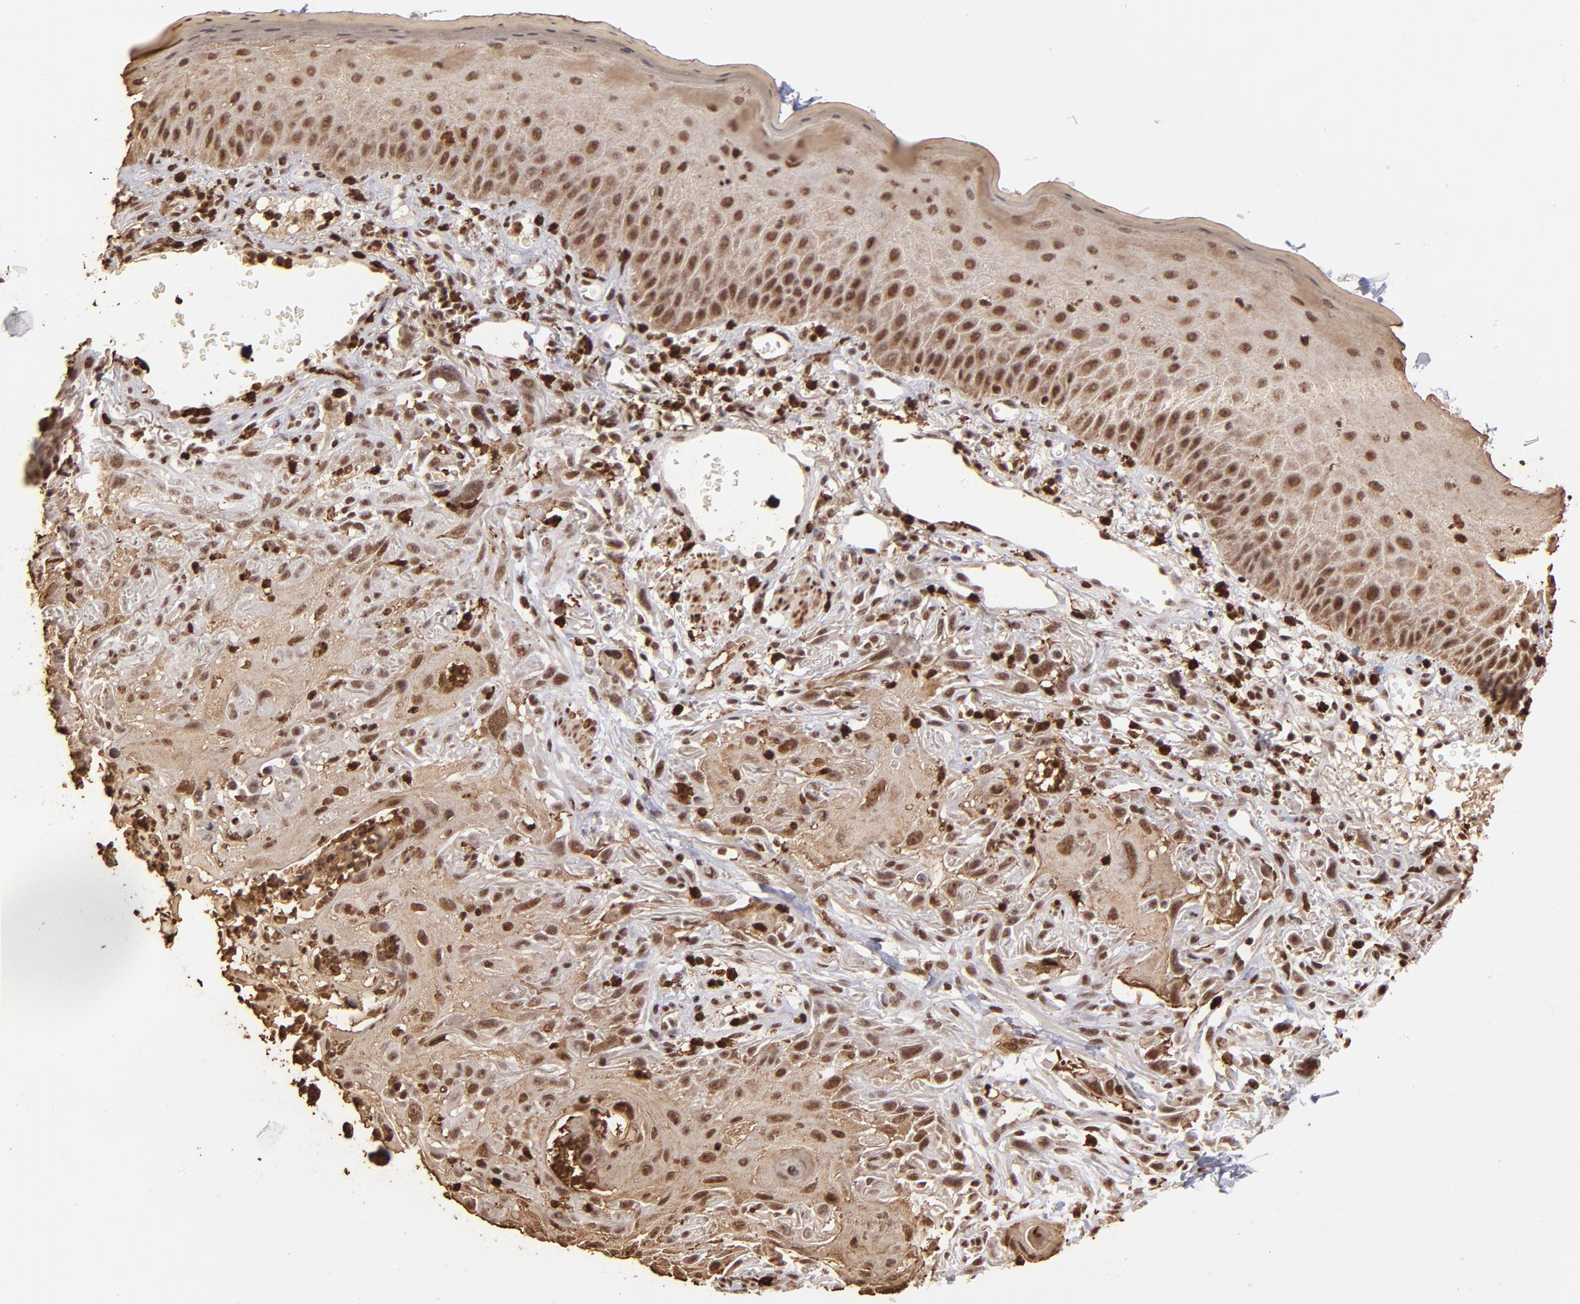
{"staining": {"intensity": "moderate", "quantity": ">75%", "location": "cytoplasmic/membranous,nuclear"}, "tissue": "skin cancer", "cell_type": "Tumor cells", "image_type": "cancer", "snomed": [{"axis": "morphology", "description": "Squamous cell carcinoma, NOS"}, {"axis": "topography", "description": "Skin"}], "caption": "This is an image of immunohistochemistry staining of skin squamous cell carcinoma, which shows moderate expression in the cytoplasmic/membranous and nuclear of tumor cells.", "gene": "ZFX", "patient": {"sex": "female", "age": 59}}